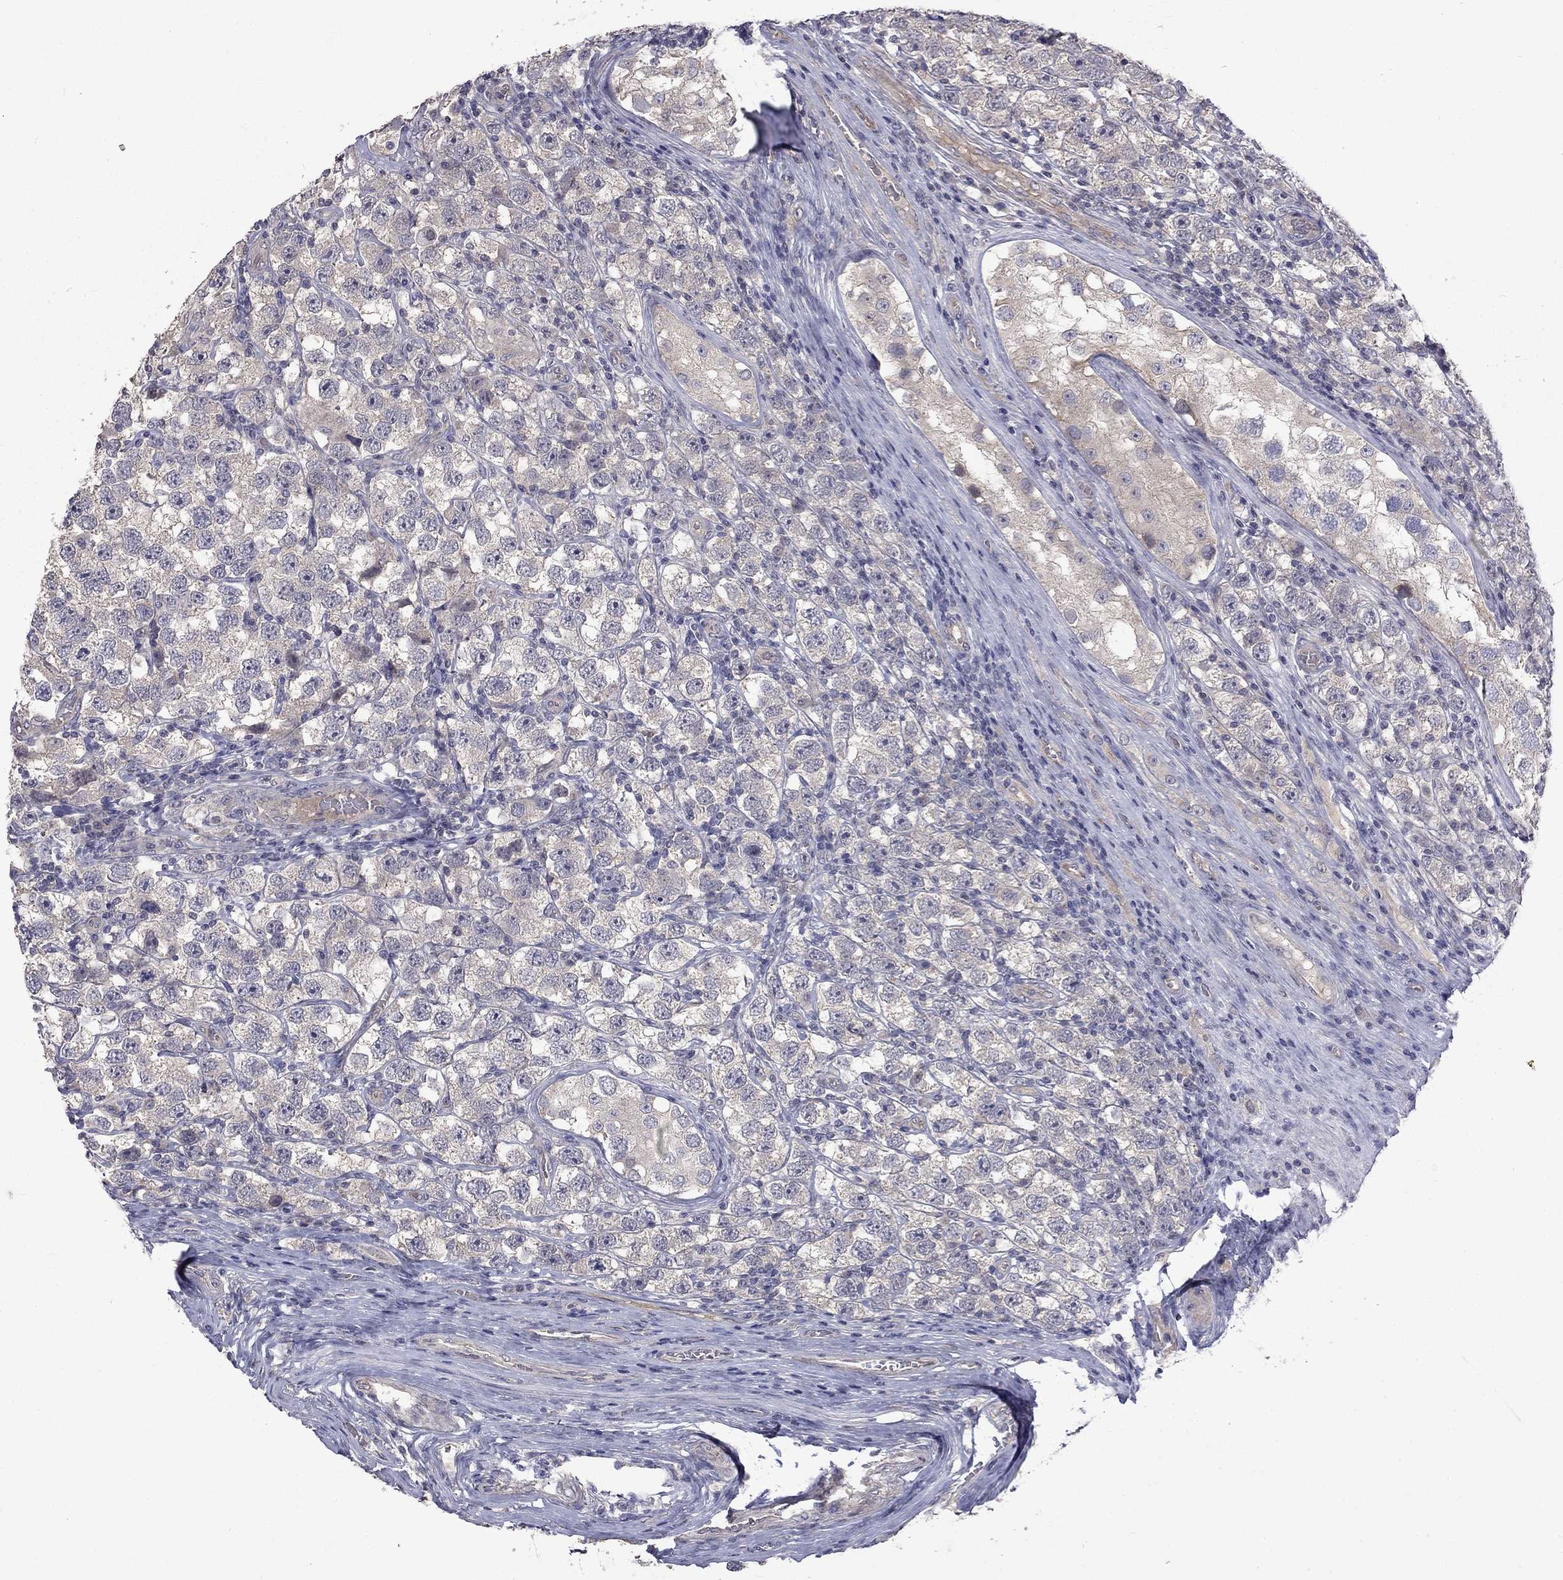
{"staining": {"intensity": "negative", "quantity": "none", "location": "none"}, "tissue": "testis cancer", "cell_type": "Tumor cells", "image_type": "cancer", "snomed": [{"axis": "morphology", "description": "Seminoma, NOS"}, {"axis": "topography", "description": "Testis"}], "caption": "High power microscopy histopathology image of an IHC photomicrograph of testis cancer (seminoma), revealing no significant positivity in tumor cells.", "gene": "SLC39A14", "patient": {"sex": "male", "age": 26}}